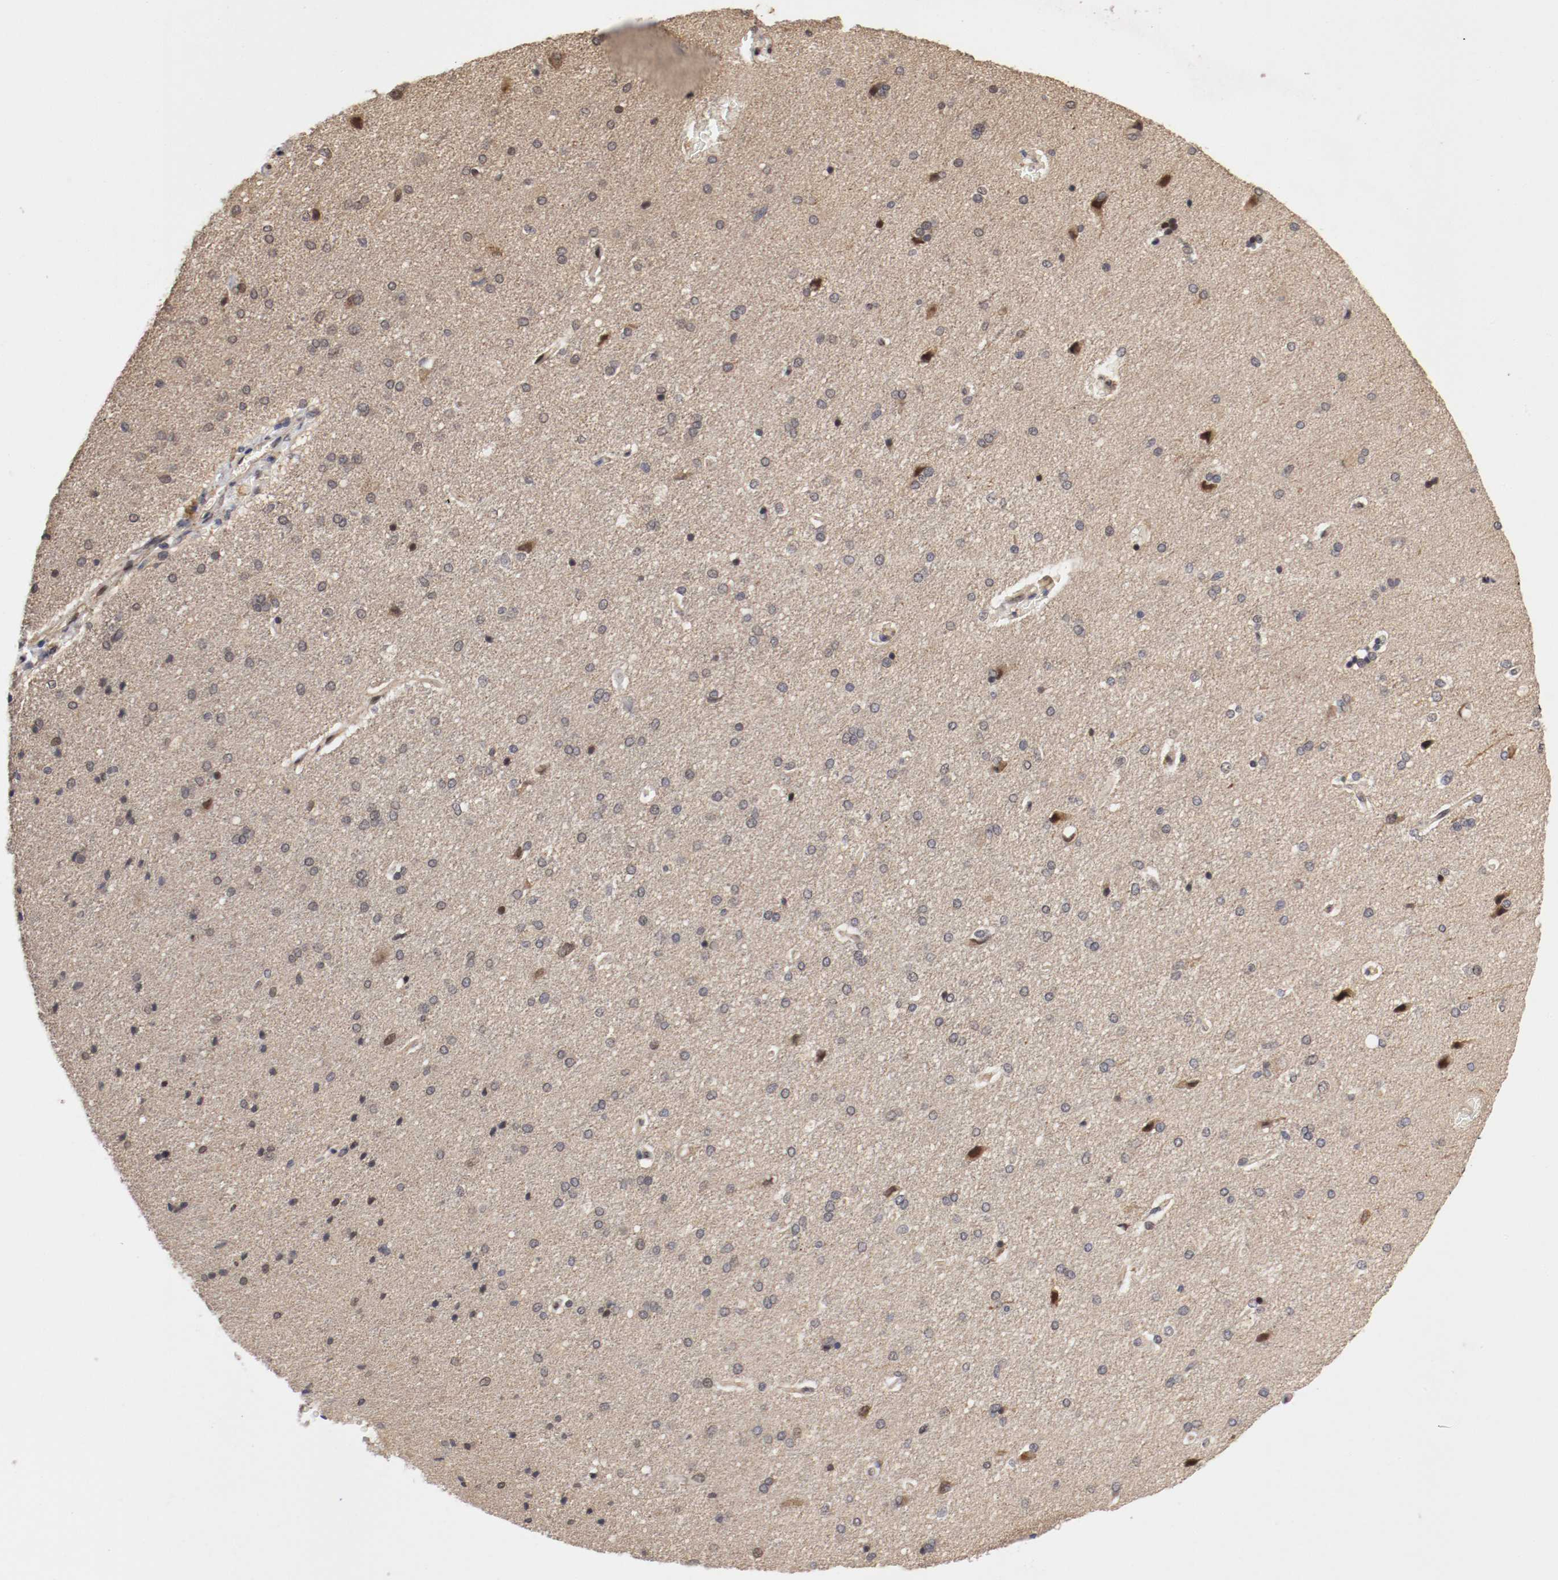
{"staining": {"intensity": "negative", "quantity": "none", "location": "none"}, "tissue": "cerebral cortex", "cell_type": "Endothelial cells", "image_type": "normal", "snomed": [{"axis": "morphology", "description": "Normal tissue, NOS"}, {"axis": "topography", "description": "Cerebral cortex"}], "caption": "Protein analysis of normal cerebral cortex exhibits no significant staining in endothelial cells. Nuclei are stained in blue.", "gene": "DNMT3B", "patient": {"sex": "male", "age": 62}}